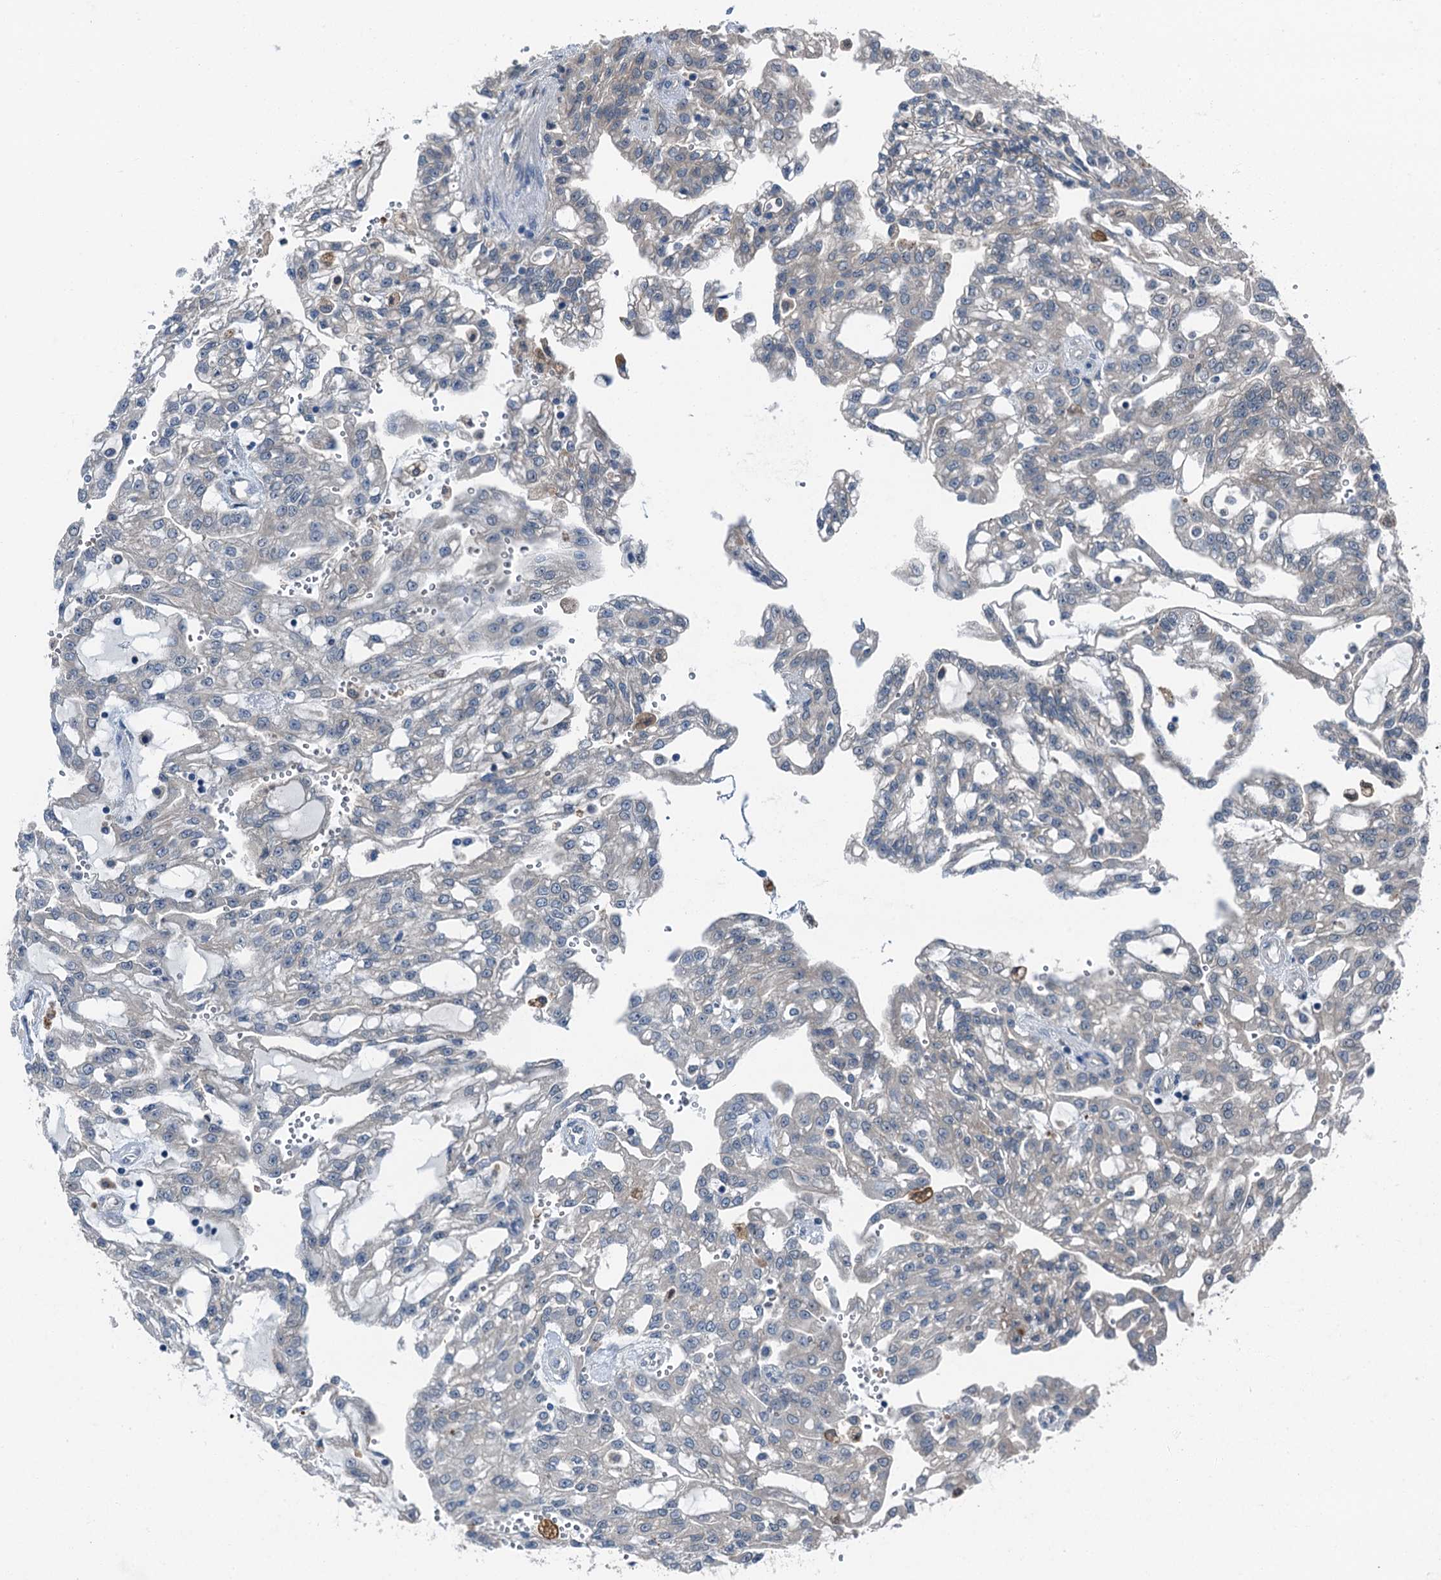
{"staining": {"intensity": "negative", "quantity": "none", "location": "none"}, "tissue": "renal cancer", "cell_type": "Tumor cells", "image_type": "cancer", "snomed": [{"axis": "morphology", "description": "Adenocarcinoma, NOS"}, {"axis": "topography", "description": "Kidney"}], "caption": "Renal cancer was stained to show a protein in brown. There is no significant positivity in tumor cells. Nuclei are stained in blue.", "gene": "RNH1", "patient": {"sex": "male", "age": 63}}